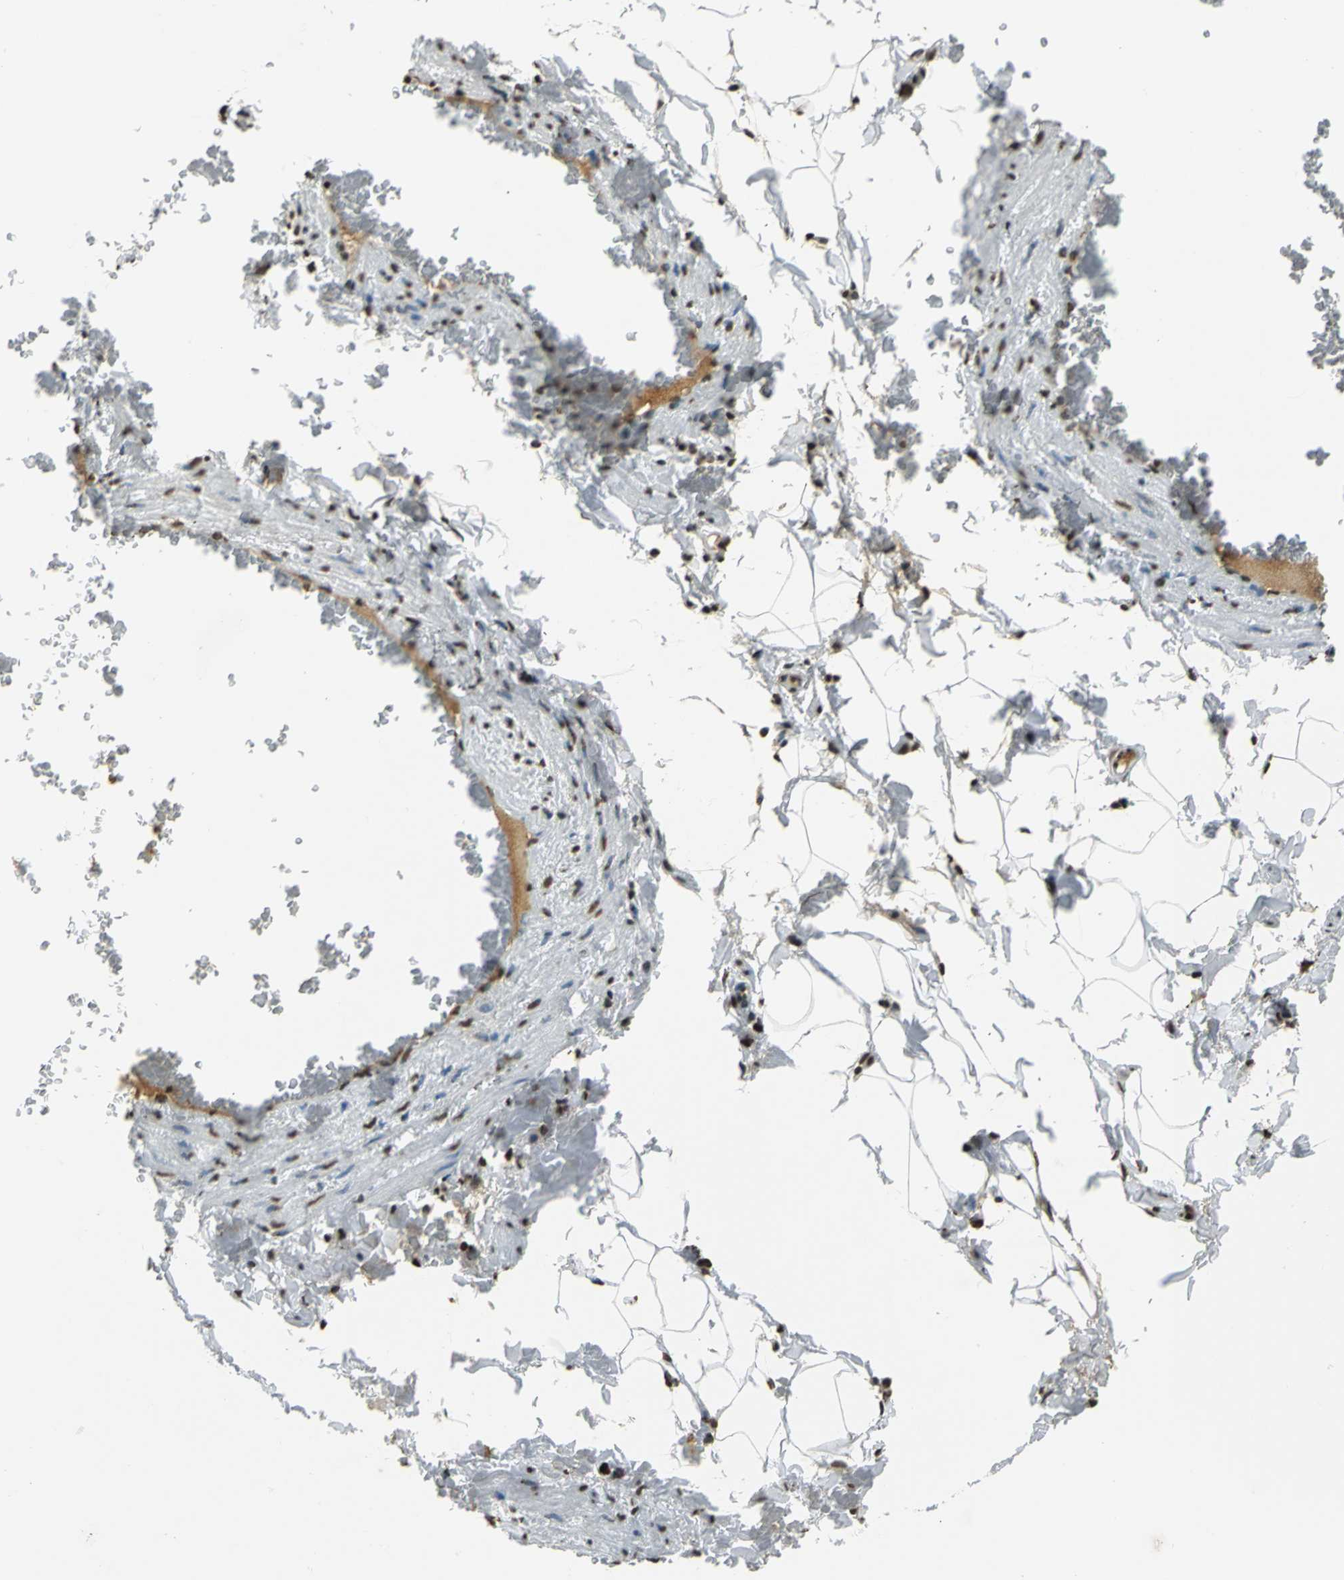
{"staining": {"intensity": "moderate", "quantity": ">75%", "location": "nuclear"}, "tissue": "adipose tissue", "cell_type": "Adipocytes", "image_type": "normal", "snomed": [{"axis": "morphology", "description": "Normal tissue, NOS"}, {"axis": "topography", "description": "Vascular tissue"}], "caption": "High-magnification brightfield microscopy of normal adipose tissue stained with DAB (brown) and counterstained with hematoxylin (blue). adipocytes exhibit moderate nuclear staining is appreciated in about>75% of cells. The protein of interest is stained brown, and the nuclei are stained in blue (DAB (3,3'-diaminobenzidine) IHC with brightfield microscopy, high magnification).", "gene": "MCM4", "patient": {"sex": "male", "age": 41}}